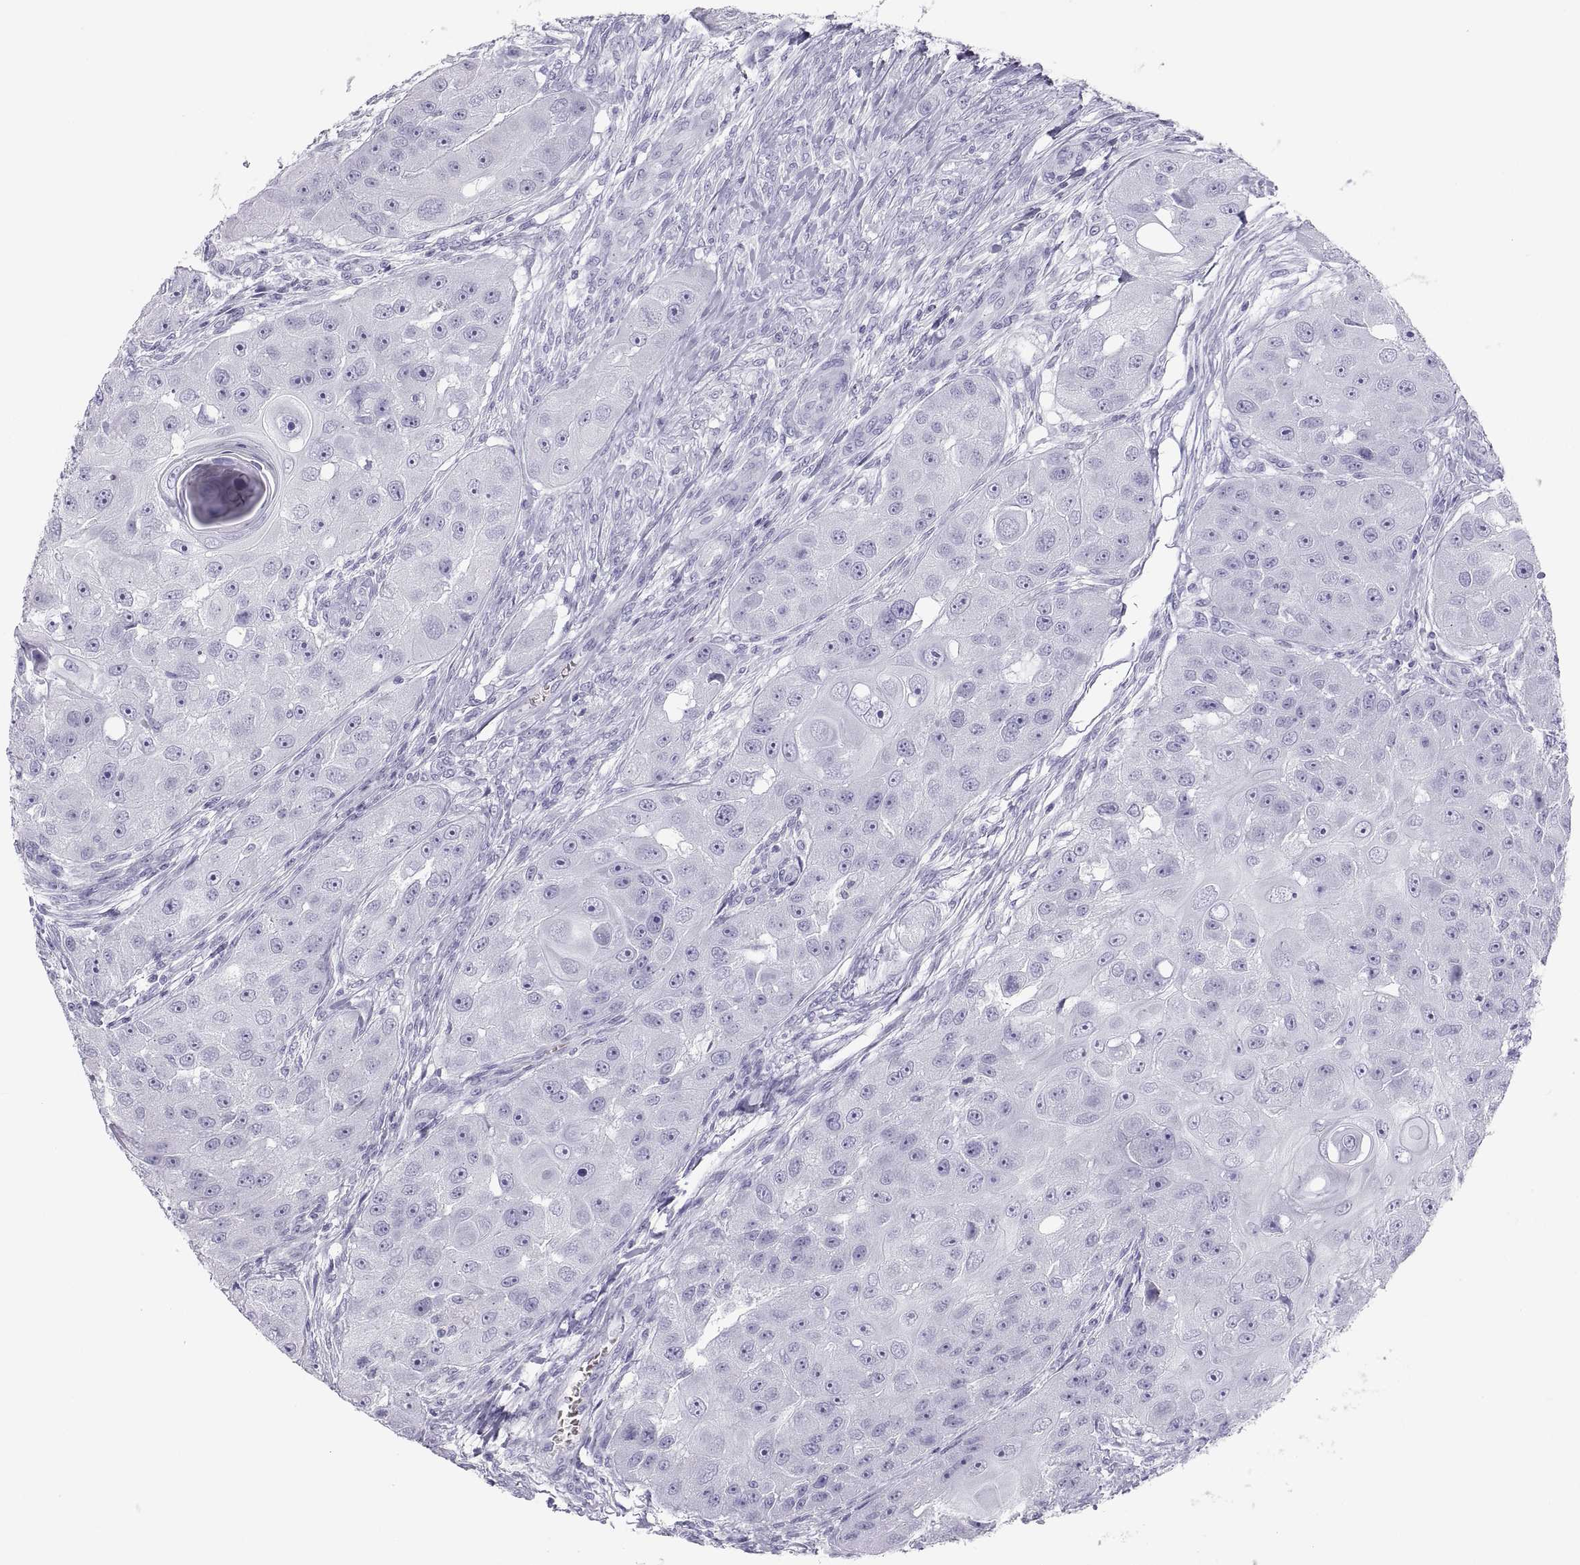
{"staining": {"intensity": "negative", "quantity": "none", "location": "none"}, "tissue": "head and neck cancer", "cell_type": "Tumor cells", "image_type": "cancer", "snomed": [{"axis": "morphology", "description": "Squamous cell carcinoma, NOS"}, {"axis": "topography", "description": "Head-Neck"}], "caption": "Tumor cells are negative for brown protein staining in head and neck squamous cell carcinoma.", "gene": "SEMG1", "patient": {"sex": "male", "age": 51}}